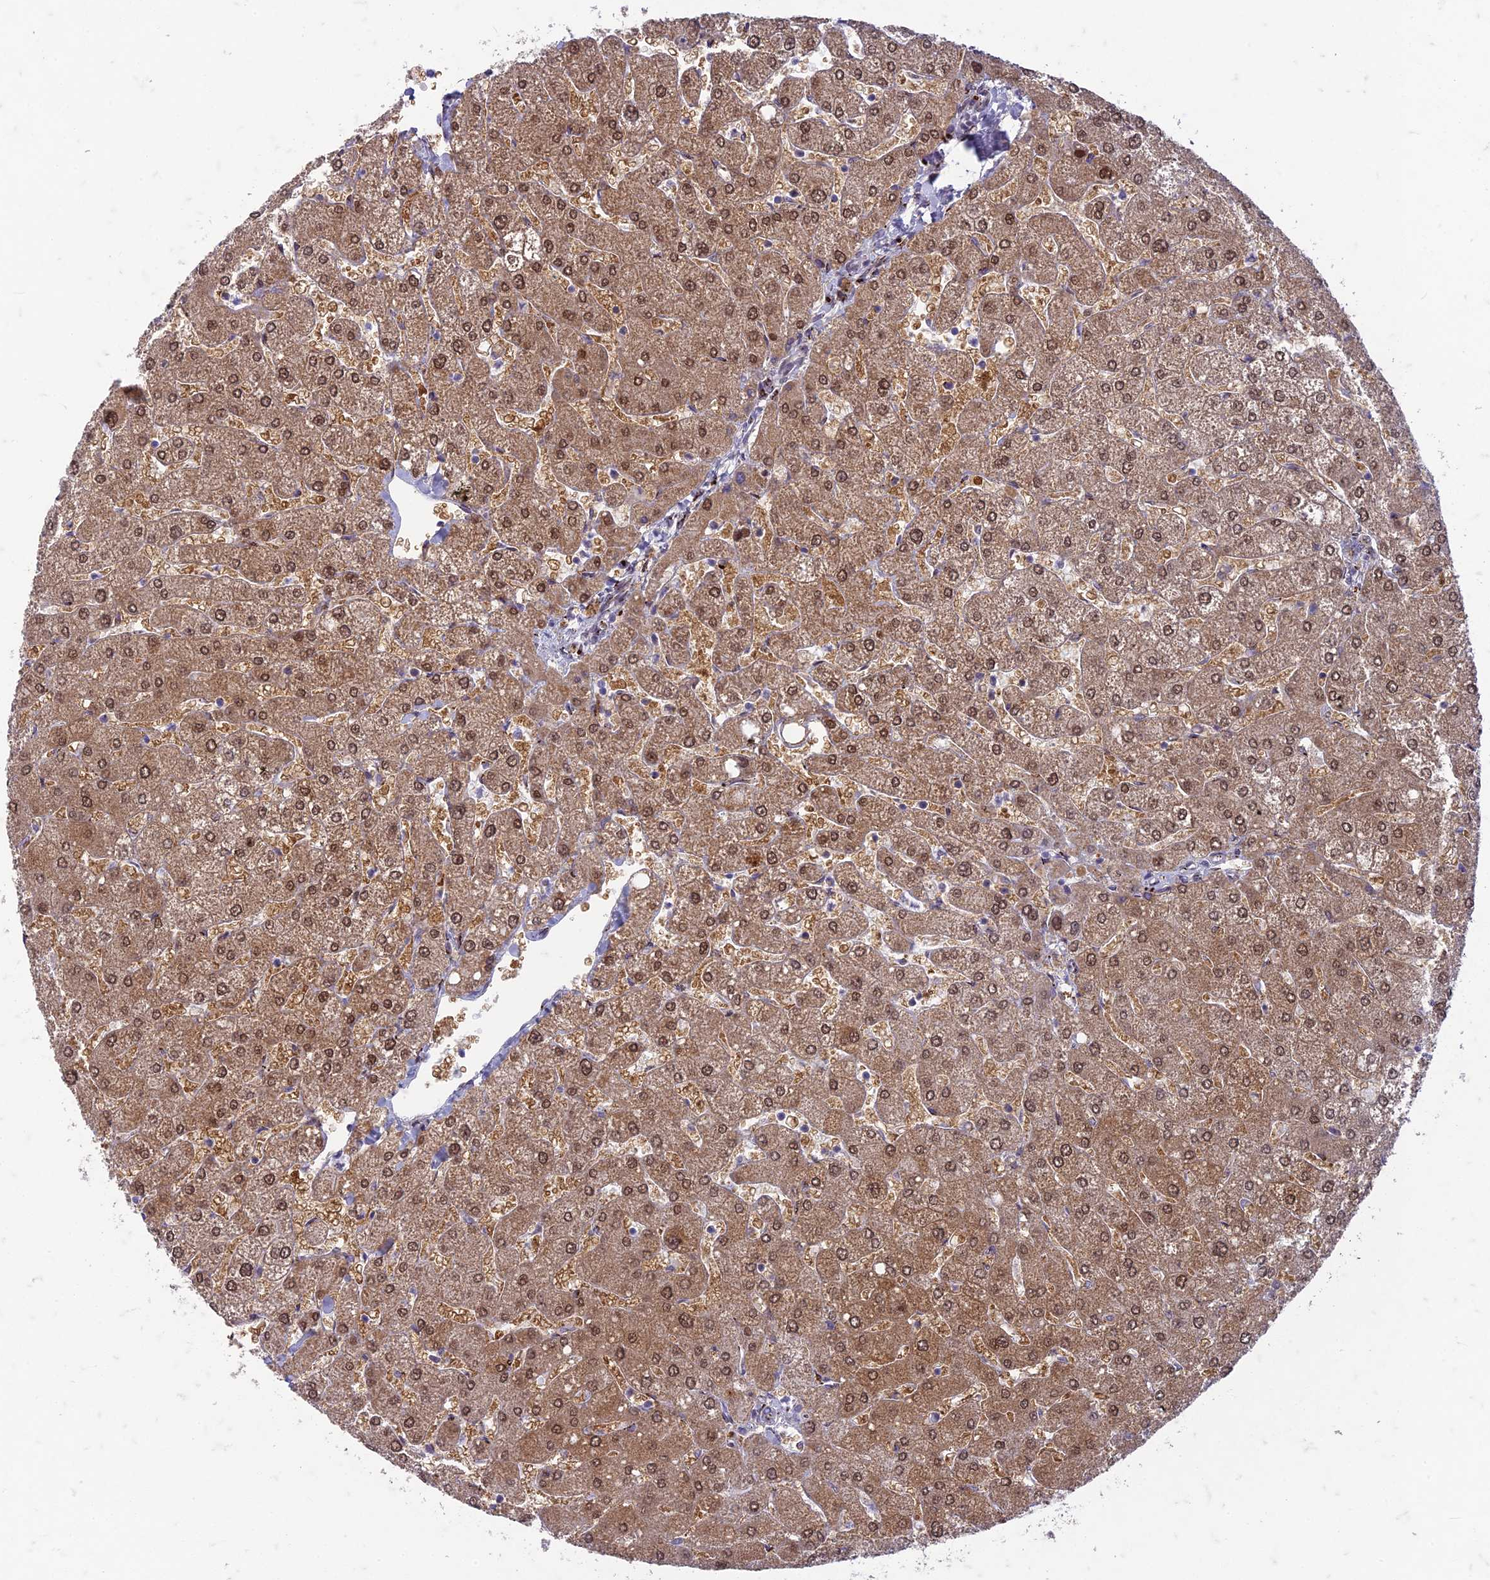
{"staining": {"intensity": "weak", "quantity": "25%-75%", "location": "cytoplasmic/membranous,nuclear"}, "tissue": "liver", "cell_type": "Cholangiocytes", "image_type": "normal", "snomed": [{"axis": "morphology", "description": "Normal tissue, NOS"}, {"axis": "topography", "description": "Liver"}], "caption": "An image of human liver stained for a protein shows weak cytoplasmic/membranous,nuclear brown staining in cholangiocytes.", "gene": "FAM3C", "patient": {"sex": "male", "age": 55}}